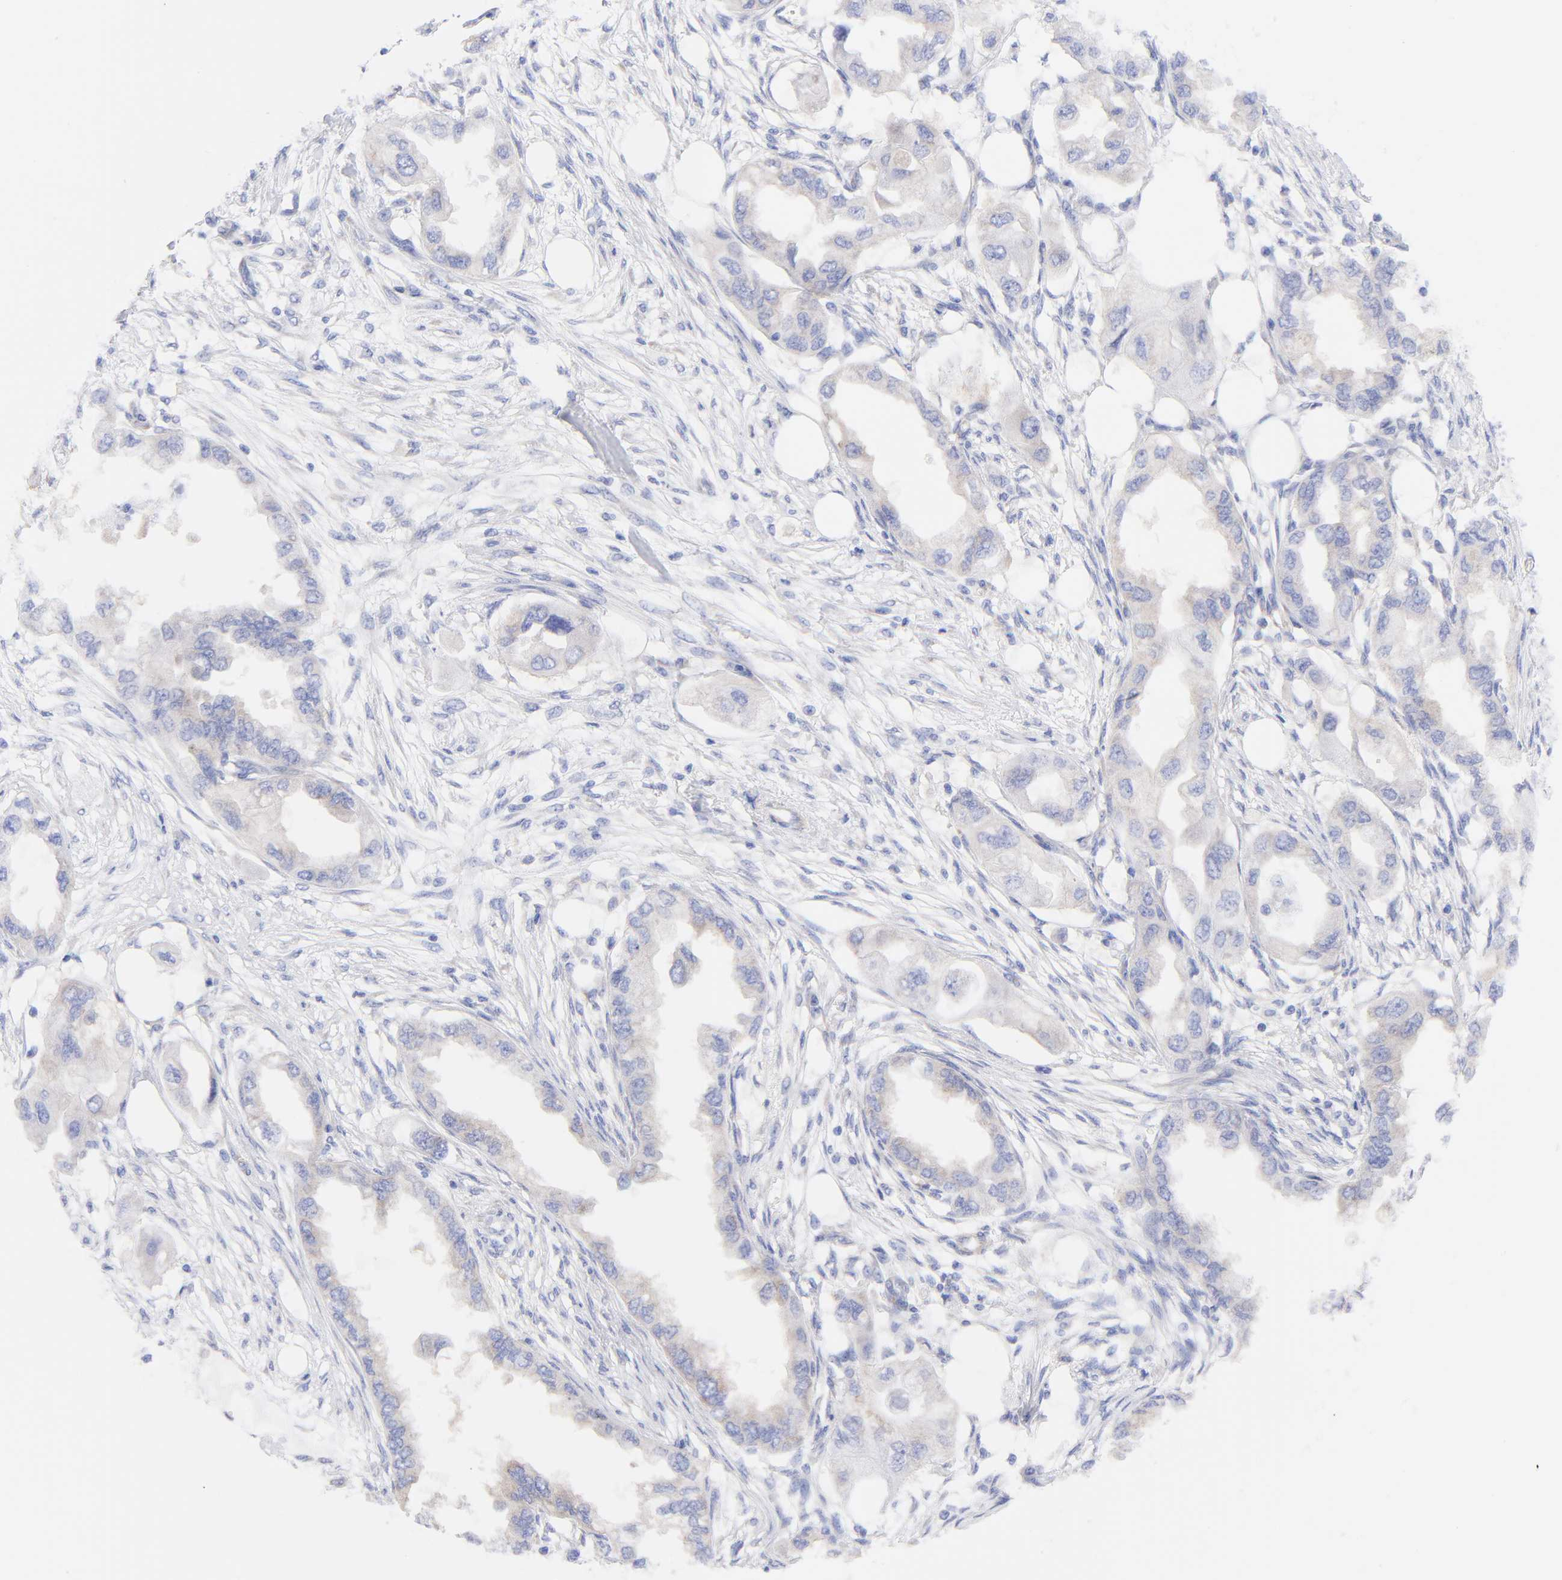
{"staining": {"intensity": "moderate", "quantity": ">75%", "location": "cytoplasmic/membranous"}, "tissue": "endometrial cancer", "cell_type": "Tumor cells", "image_type": "cancer", "snomed": [{"axis": "morphology", "description": "Adenocarcinoma, NOS"}, {"axis": "topography", "description": "Endometrium"}], "caption": "Protein staining of endometrial cancer (adenocarcinoma) tissue reveals moderate cytoplasmic/membranous positivity in about >75% of tumor cells.", "gene": "TNFRSF13C", "patient": {"sex": "female", "age": 67}}